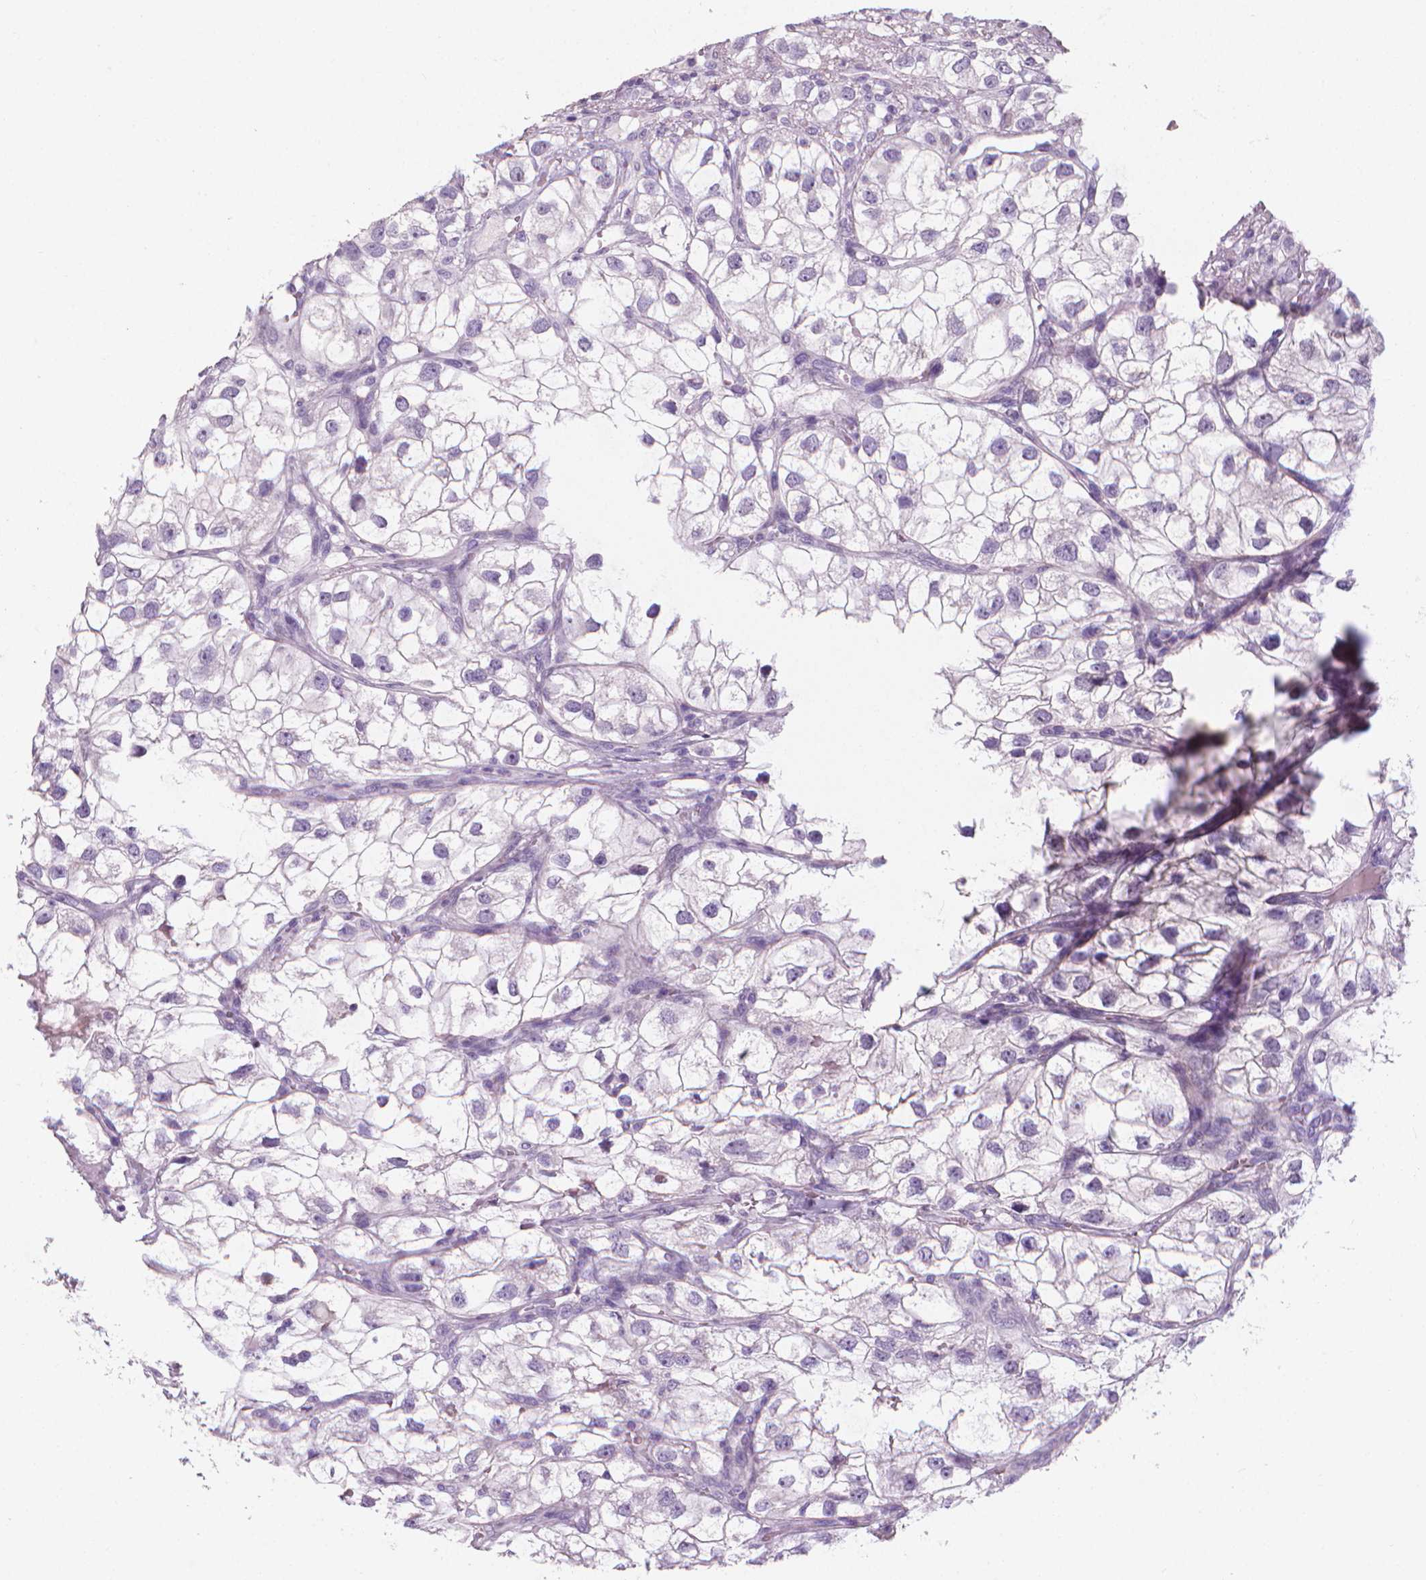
{"staining": {"intensity": "negative", "quantity": "none", "location": "none"}, "tissue": "renal cancer", "cell_type": "Tumor cells", "image_type": "cancer", "snomed": [{"axis": "morphology", "description": "Adenocarcinoma, NOS"}, {"axis": "topography", "description": "Kidney"}], "caption": "DAB (3,3'-diaminobenzidine) immunohistochemical staining of human renal cancer exhibits no significant positivity in tumor cells. The staining is performed using DAB (3,3'-diaminobenzidine) brown chromogen with nuclei counter-stained in using hematoxylin.", "gene": "XPNPEP2", "patient": {"sex": "male", "age": 59}}